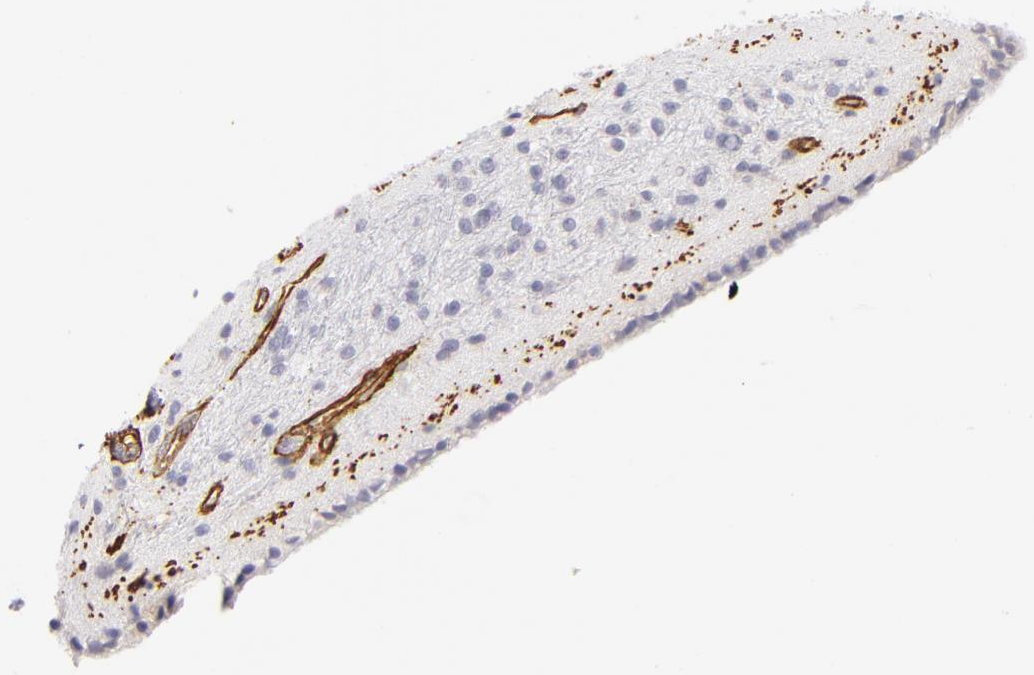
{"staining": {"intensity": "negative", "quantity": "none", "location": "none"}, "tissue": "caudate", "cell_type": "Glial cells", "image_type": "normal", "snomed": [{"axis": "morphology", "description": "Normal tissue, NOS"}, {"axis": "topography", "description": "Lateral ventricle wall"}], "caption": "This is a image of immunohistochemistry staining of normal caudate, which shows no positivity in glial cells.", "gene": "LAMC1", "patient": {"sex": "female", "age": 19}}